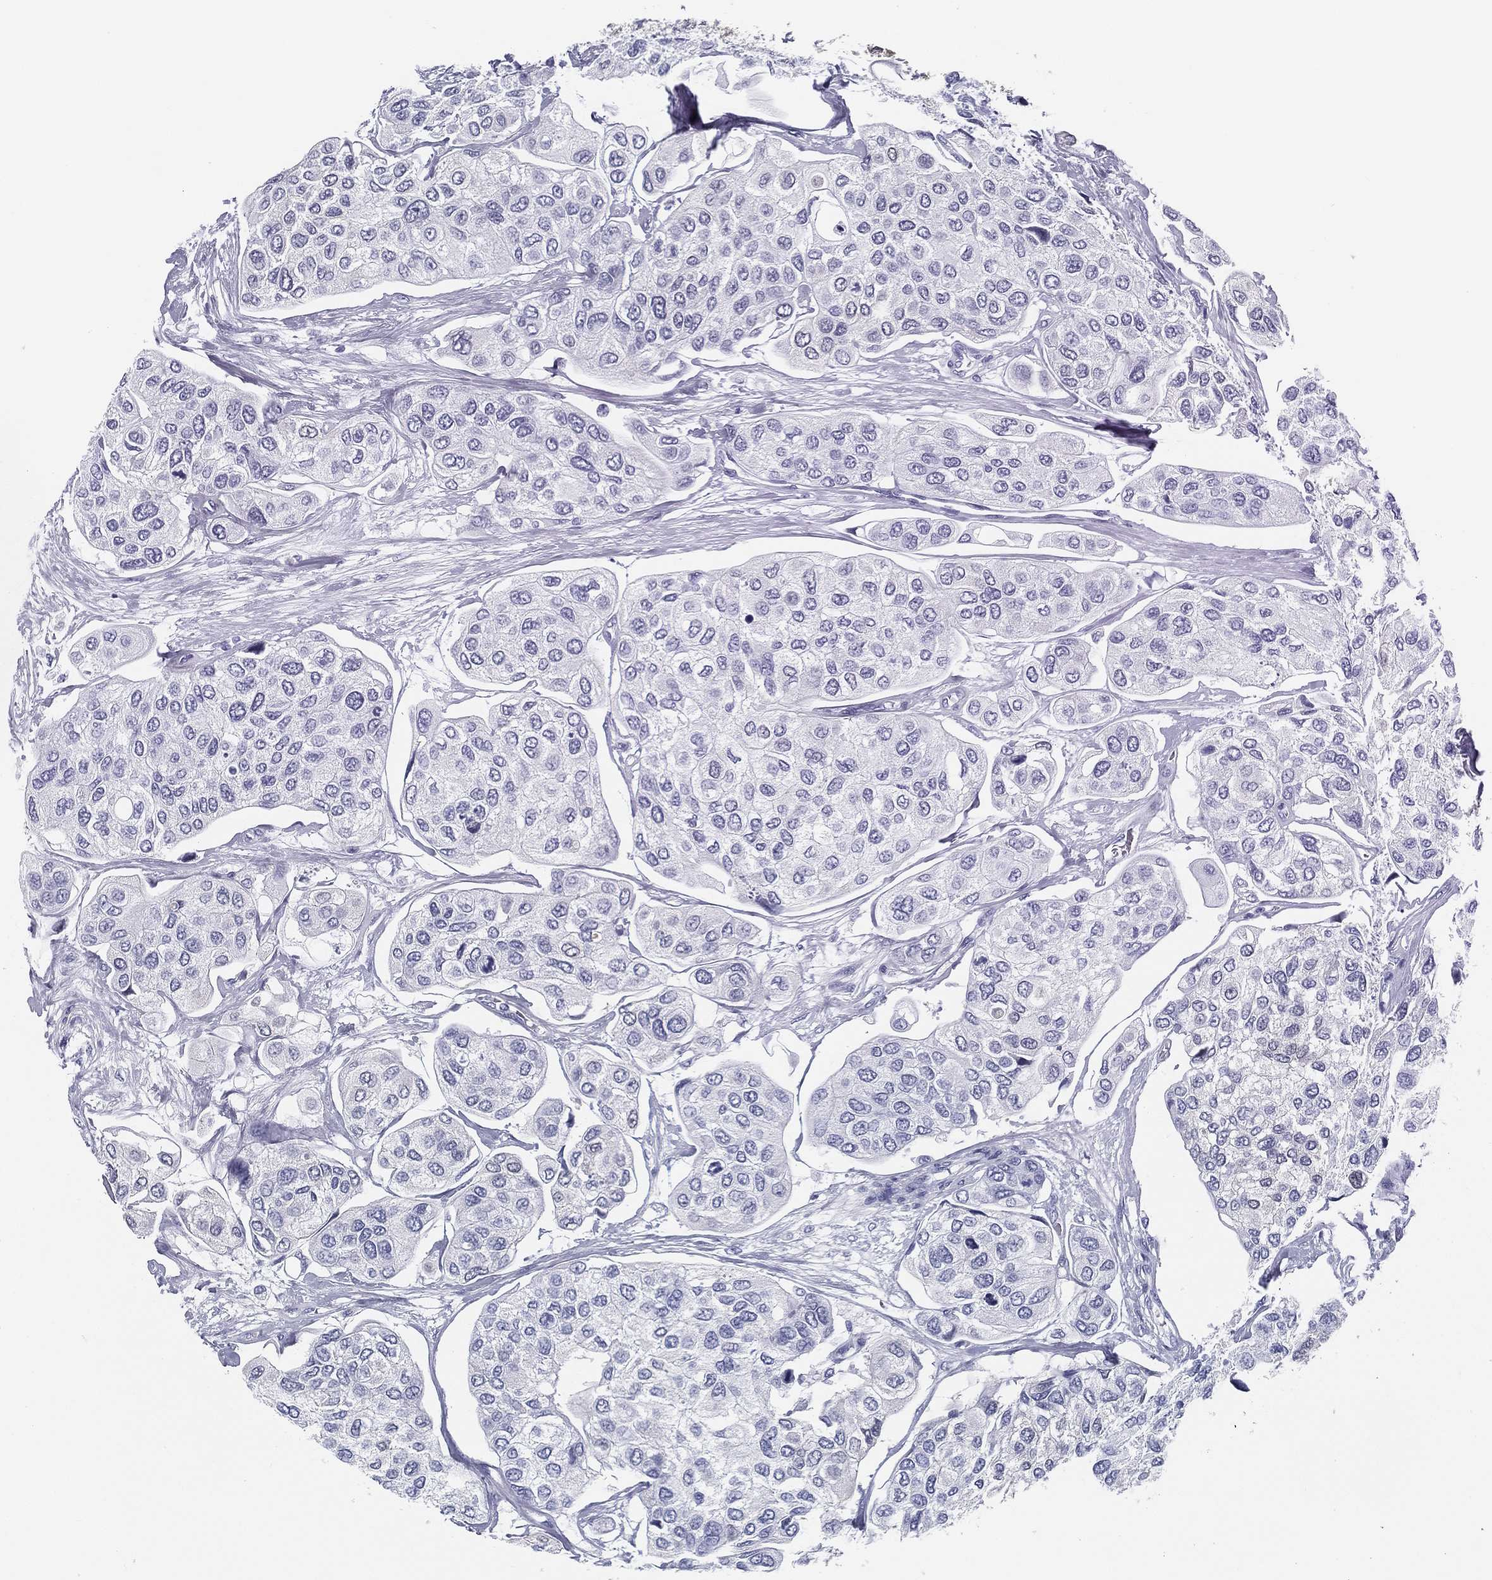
{"staining": {"intensity": "negative", "quantity": "none", "location": "none"}, "tissue": "urothelial cancer", "cell_type": "Tumor cells", "image_type": "cancer", "snomed": [{"axis": "morphology", "description": "Urothelial carcinoma, High grade"}, {"axis": "topography", "description": "Urinary bladder"}], "caption": "Immunohistochemical staining of human urothelial cancer exhibits no significant staining in tumor cells.", "gene": "TMEM252", "patient": {"sex": "male", "age": 77}}